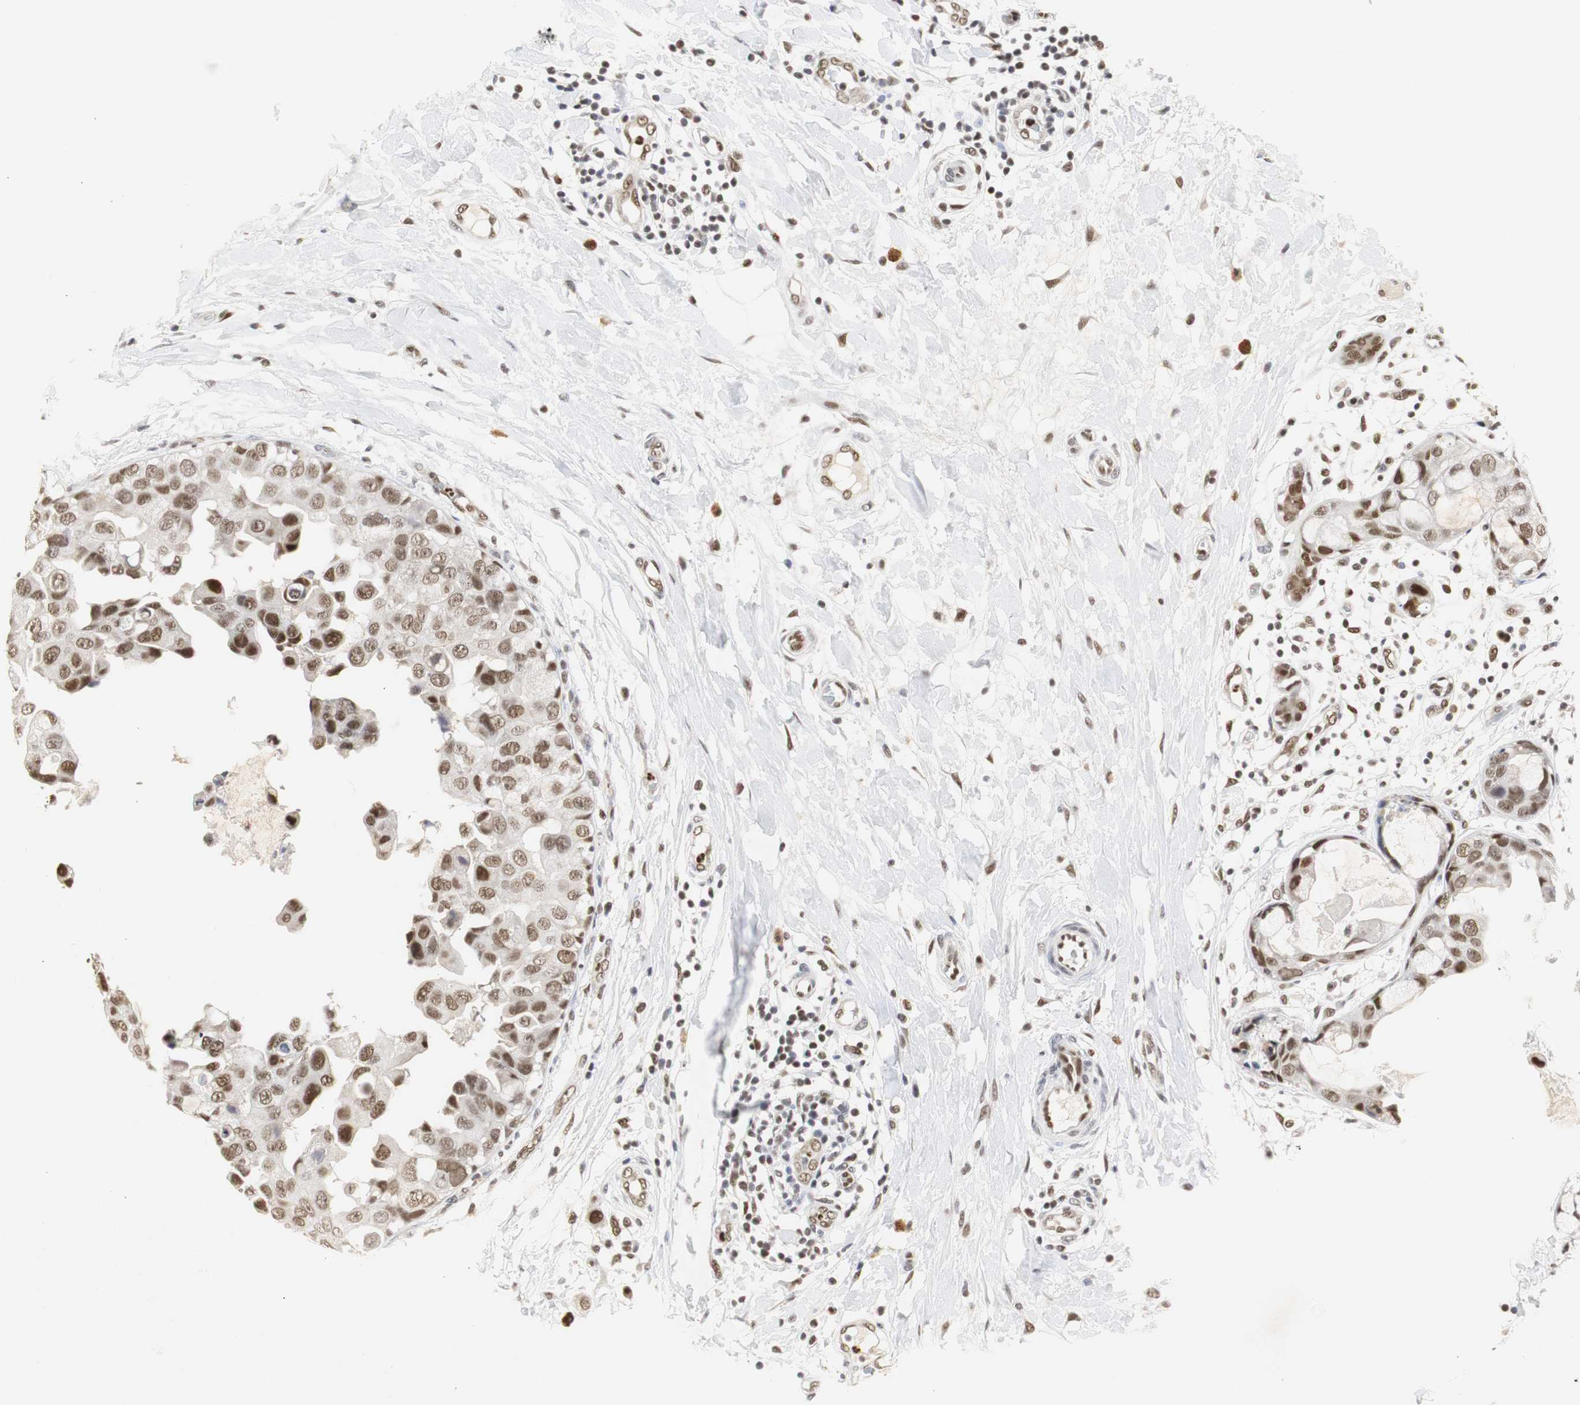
{"staining": {"intensity": "moderate", "quantity": ">75%", "location": "nuclear"}, "tissue": "breast cancer", "cell_type": "Tumor cells", "image_type": "cancer", "snomed": [{"axis": "morphology", "description": "Duct carcinoma"}, {"axis": "topography", "description": "Breast"}], "caption": "High-magnification brightfield microscopy of breast cancer stained with DAB (3,3'-diaminobenzidine) (brown) and counterstained with hematoxylin (blue). tumor cells exhibit moderate nuclear positivity is present in approximately>75% of cells.", "gene": "ZFC3H1", "patient": {"sex": "female", "age": 40}}